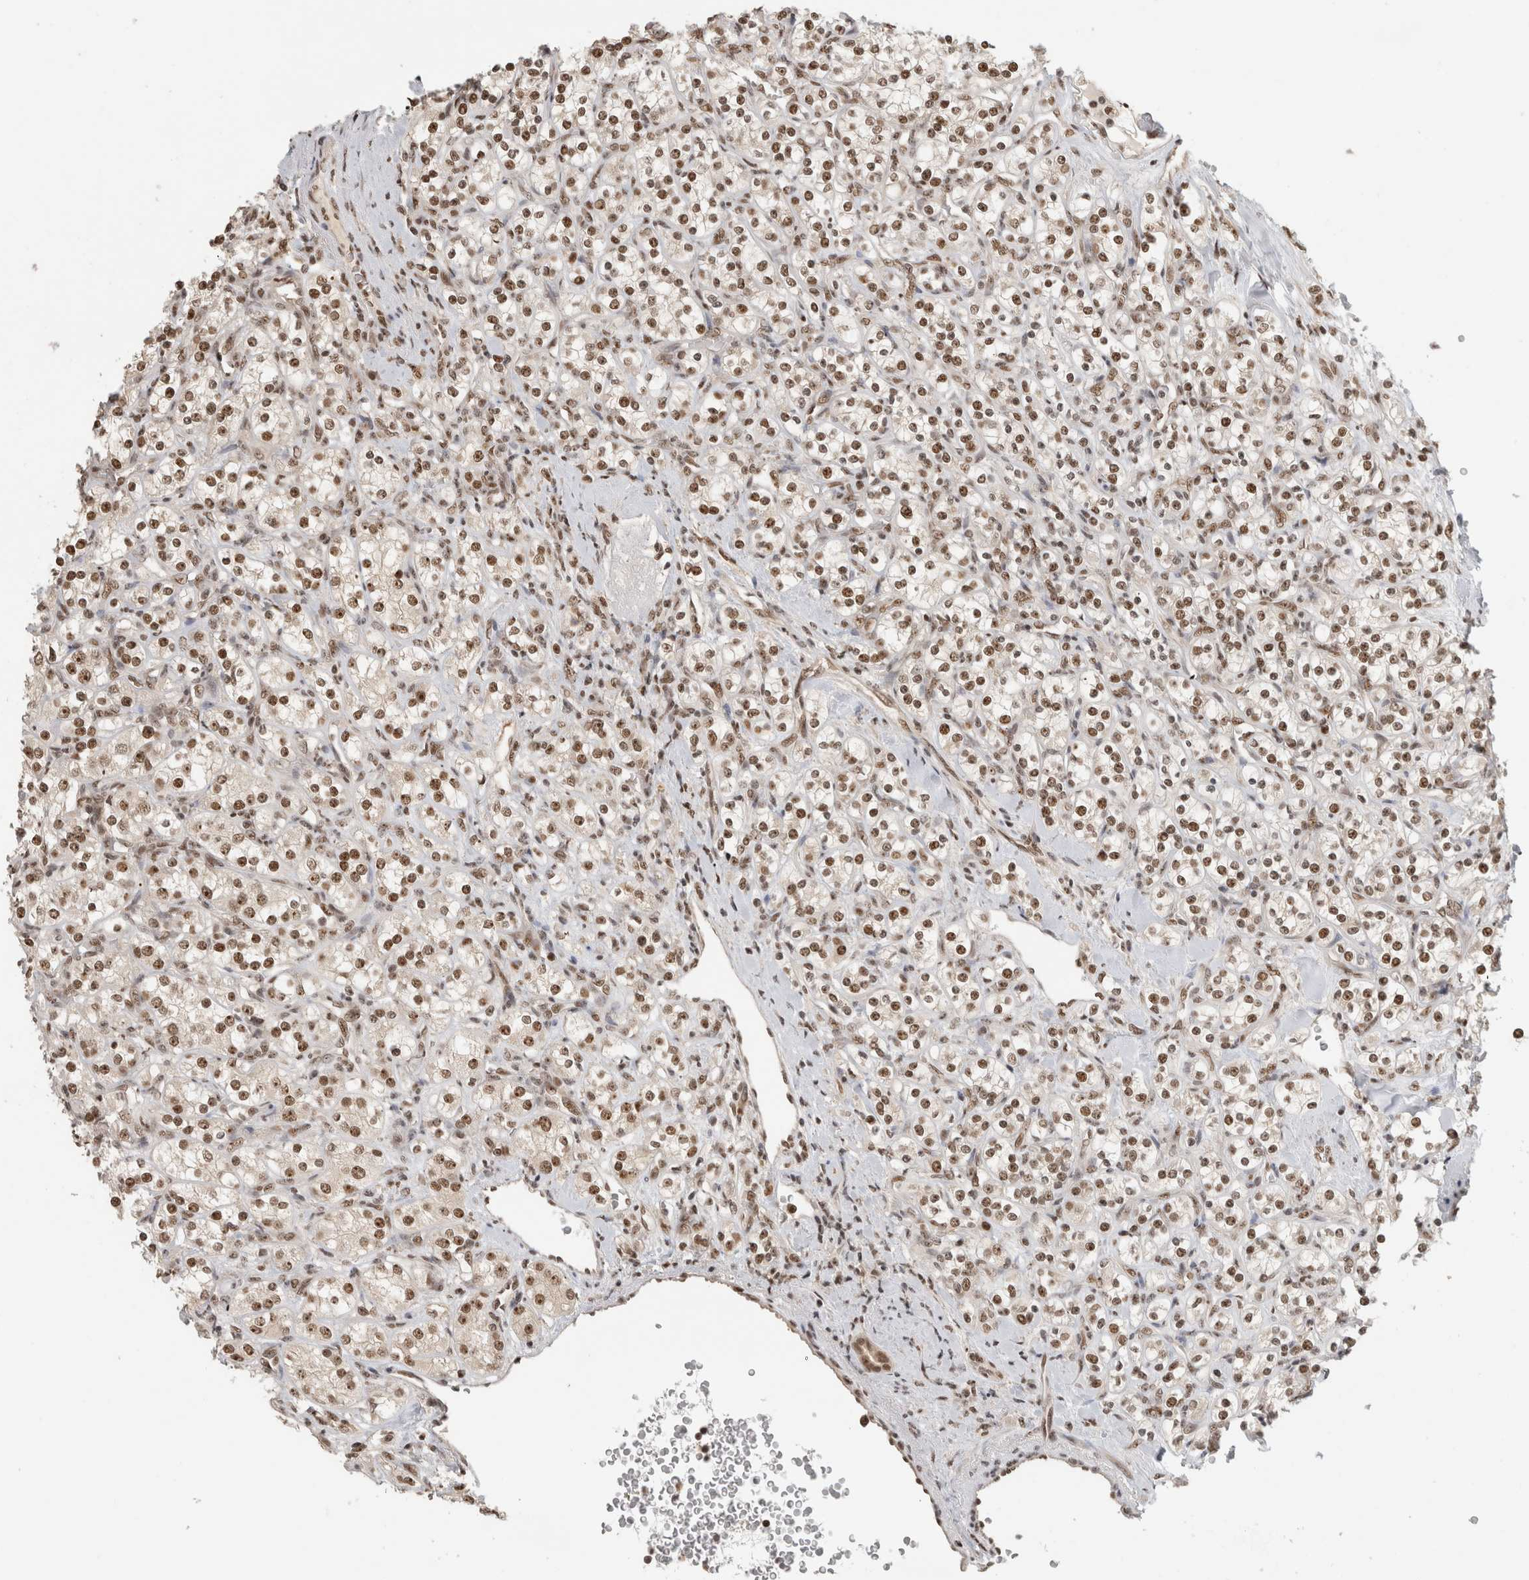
{"staining": {"intensity": "moderate", "quantity": ">75%", "location": "nuclear"}, "tissue": "renal cancer", "cell_type": "Tumor cells", "image_type": "cancer", "snomed": [{"axis": "morphology", "description": "Adenocarcinoma, NOS"}, {"axis": "topography", "description": "Kidney"}], "caption": "Adenocarcinoma (renal) was stained to show a protein in brown. There is medium levels of moderate nuclear staining in approximately >75% of tumor cells. (Brightfield microscopy of DAB IHC at high magnification).", "gene": "EBNA1BP2", "patient": {"sex": "male", "age": 77}}